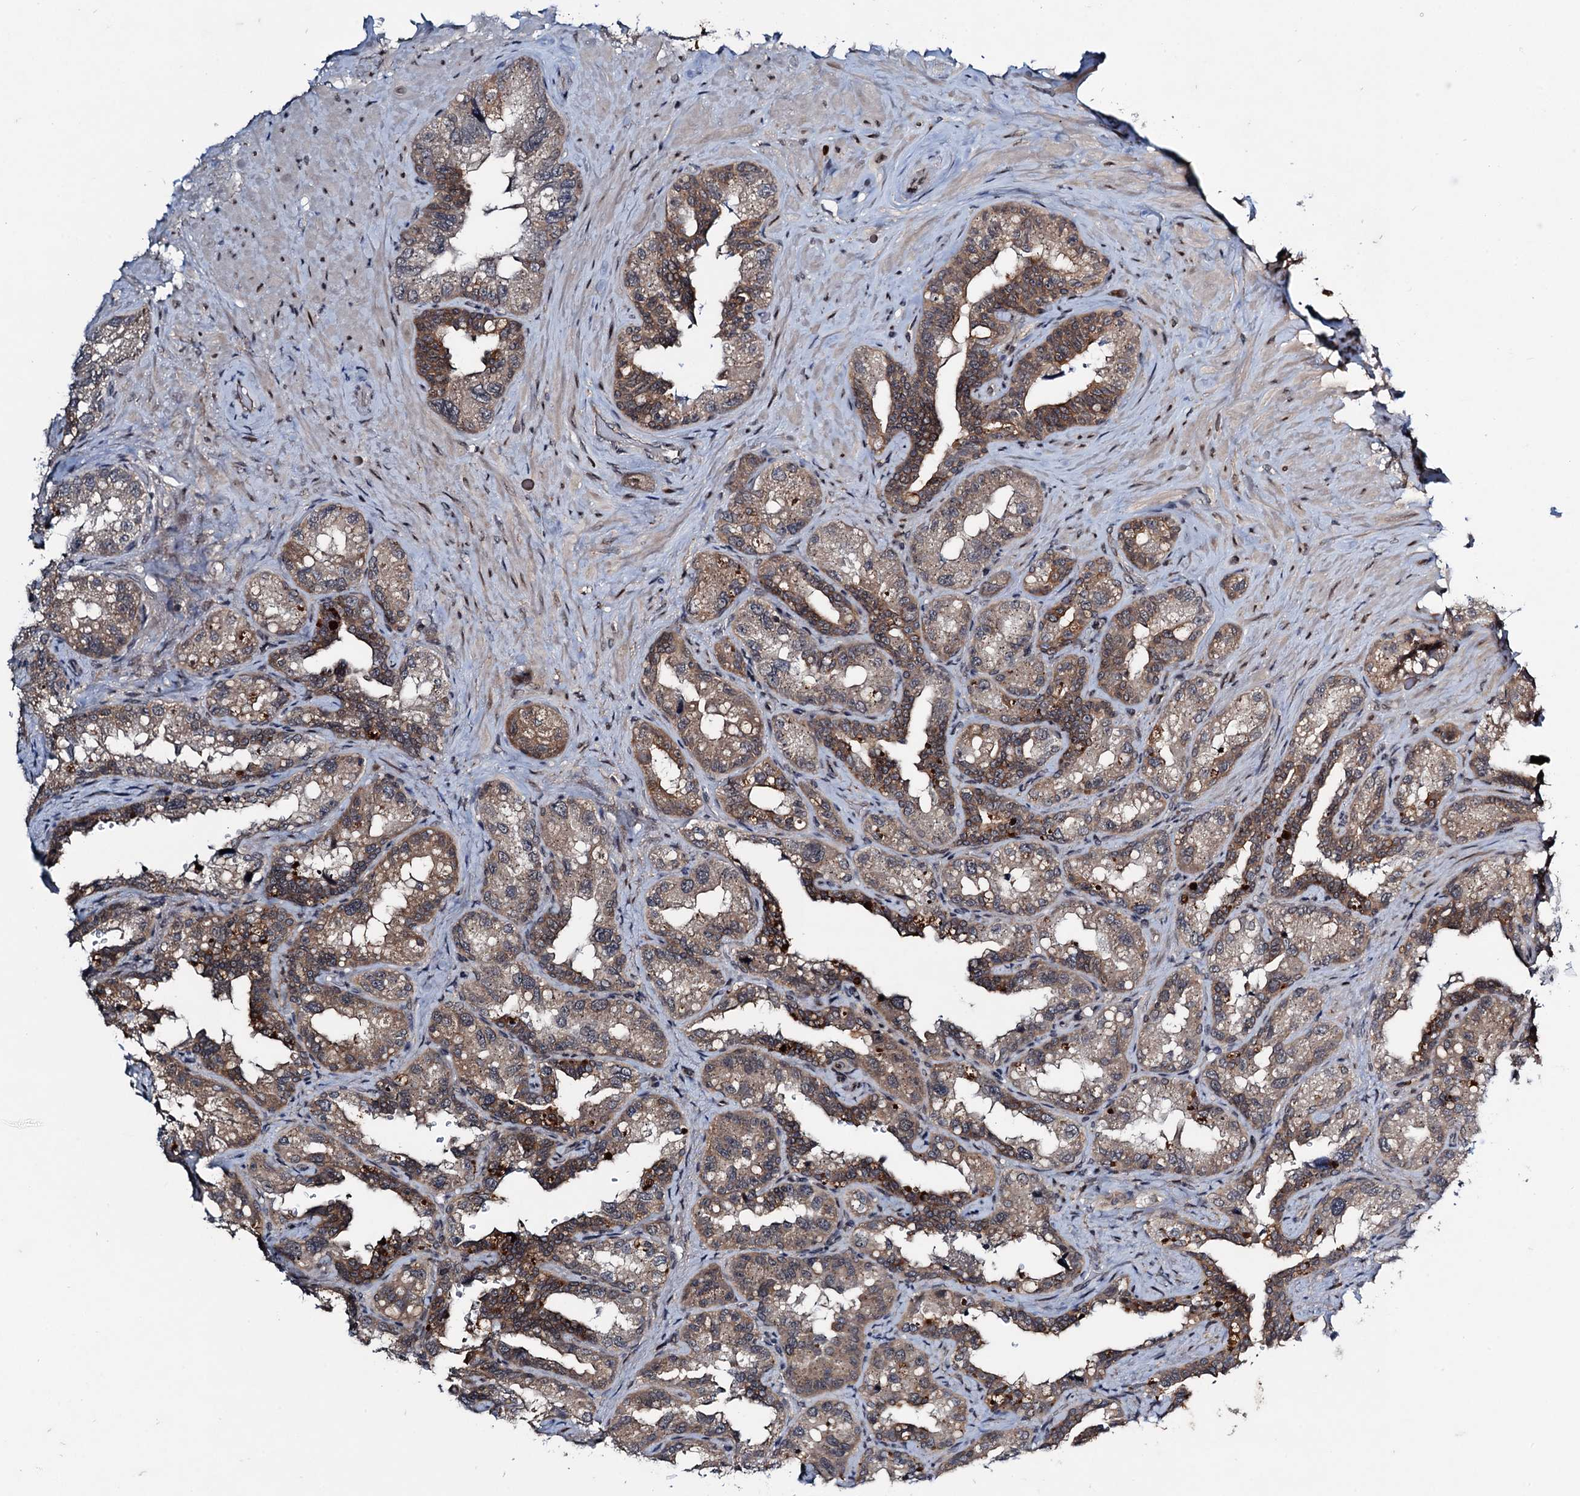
{"staining": {"intensity": "moderate", "quantity": ">75%", "location": "cytoplasmic/membranous"}, "tissue": "seminal vesicle", "cell_type": "Glandular cells", "image_type": "normal", "snomed": [{"axis": "morphology", "description": "Normal tissue, NOS"}, {"axis": "topography", "description": "Seminal veicle"}, {"axis": "topography", "description": "Peripheral nerve tissue"}], "caption": "Glandular cells display medium levels of moderate cytoplasmic/membranous staining in approximately >75% of cells in unremarkable seminal vesicle. The staining was performed using DAB to visualize the protein expression in brown, while the nuclei were stained in blue with hematoxylin (Magnification: 20x).", "gene": "RNF165", "patient": {"sex": "male", "age": 67}}